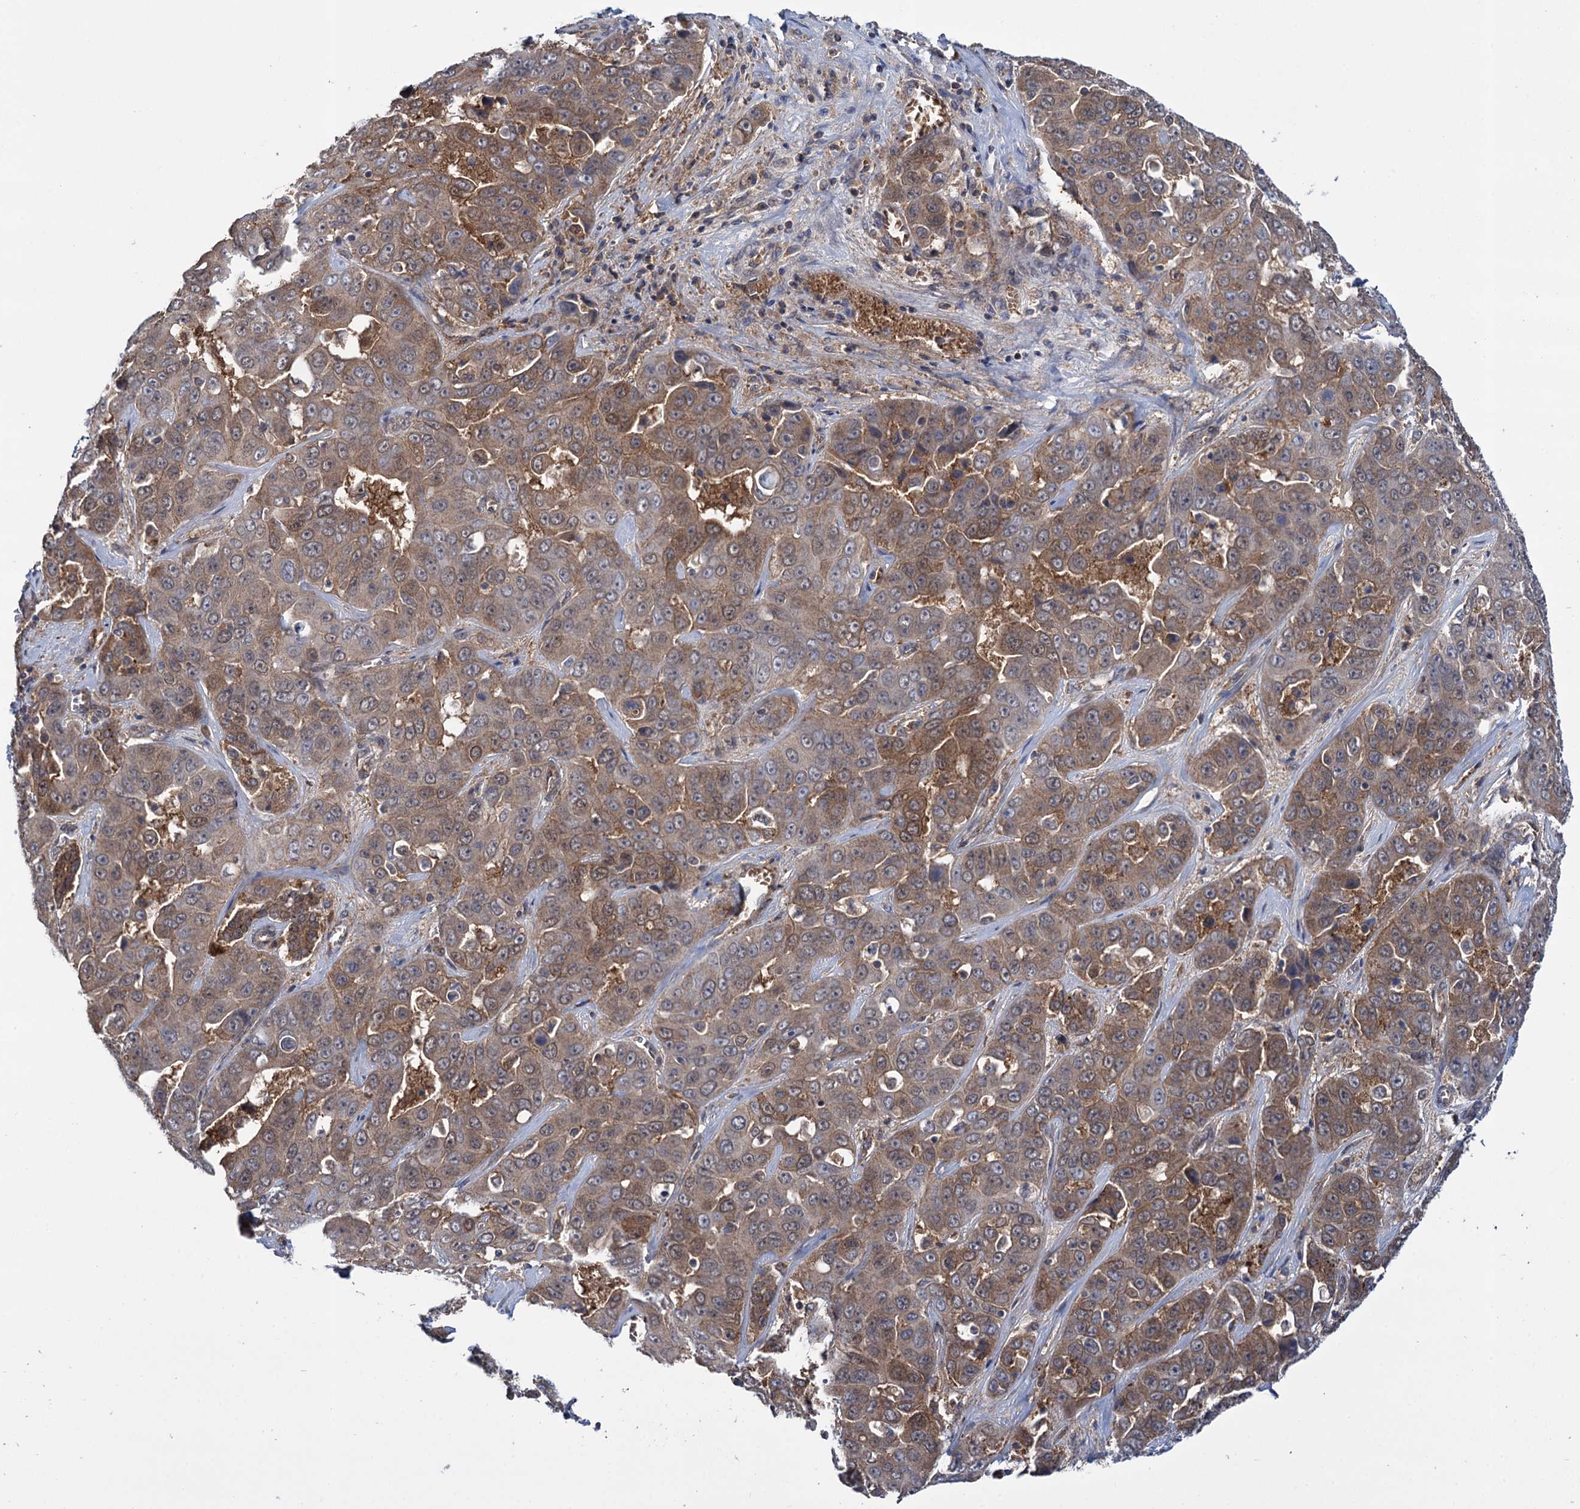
{"staining": {"intensity": "moderate", "quantity": ">75%", "location": "cytoplasmic/membranous"}, "tissue": "liver cancer", "cell_type": "Tumor cells", "image_type": "cancer", "snomed": [{"axis": "morphology", "description": "Cholangiocarcinoma"}, {"axis": "topography", "description": "Liver"}], "caption": "A medium amount of moderate cytoplasmic/membranous expression is appreciated in approximately >75% of tumor cells in liver cancer (cholangiocarcinoma) tissue.", "gene": "GLO1", "patient": {"sex": "female", "age": 52}}